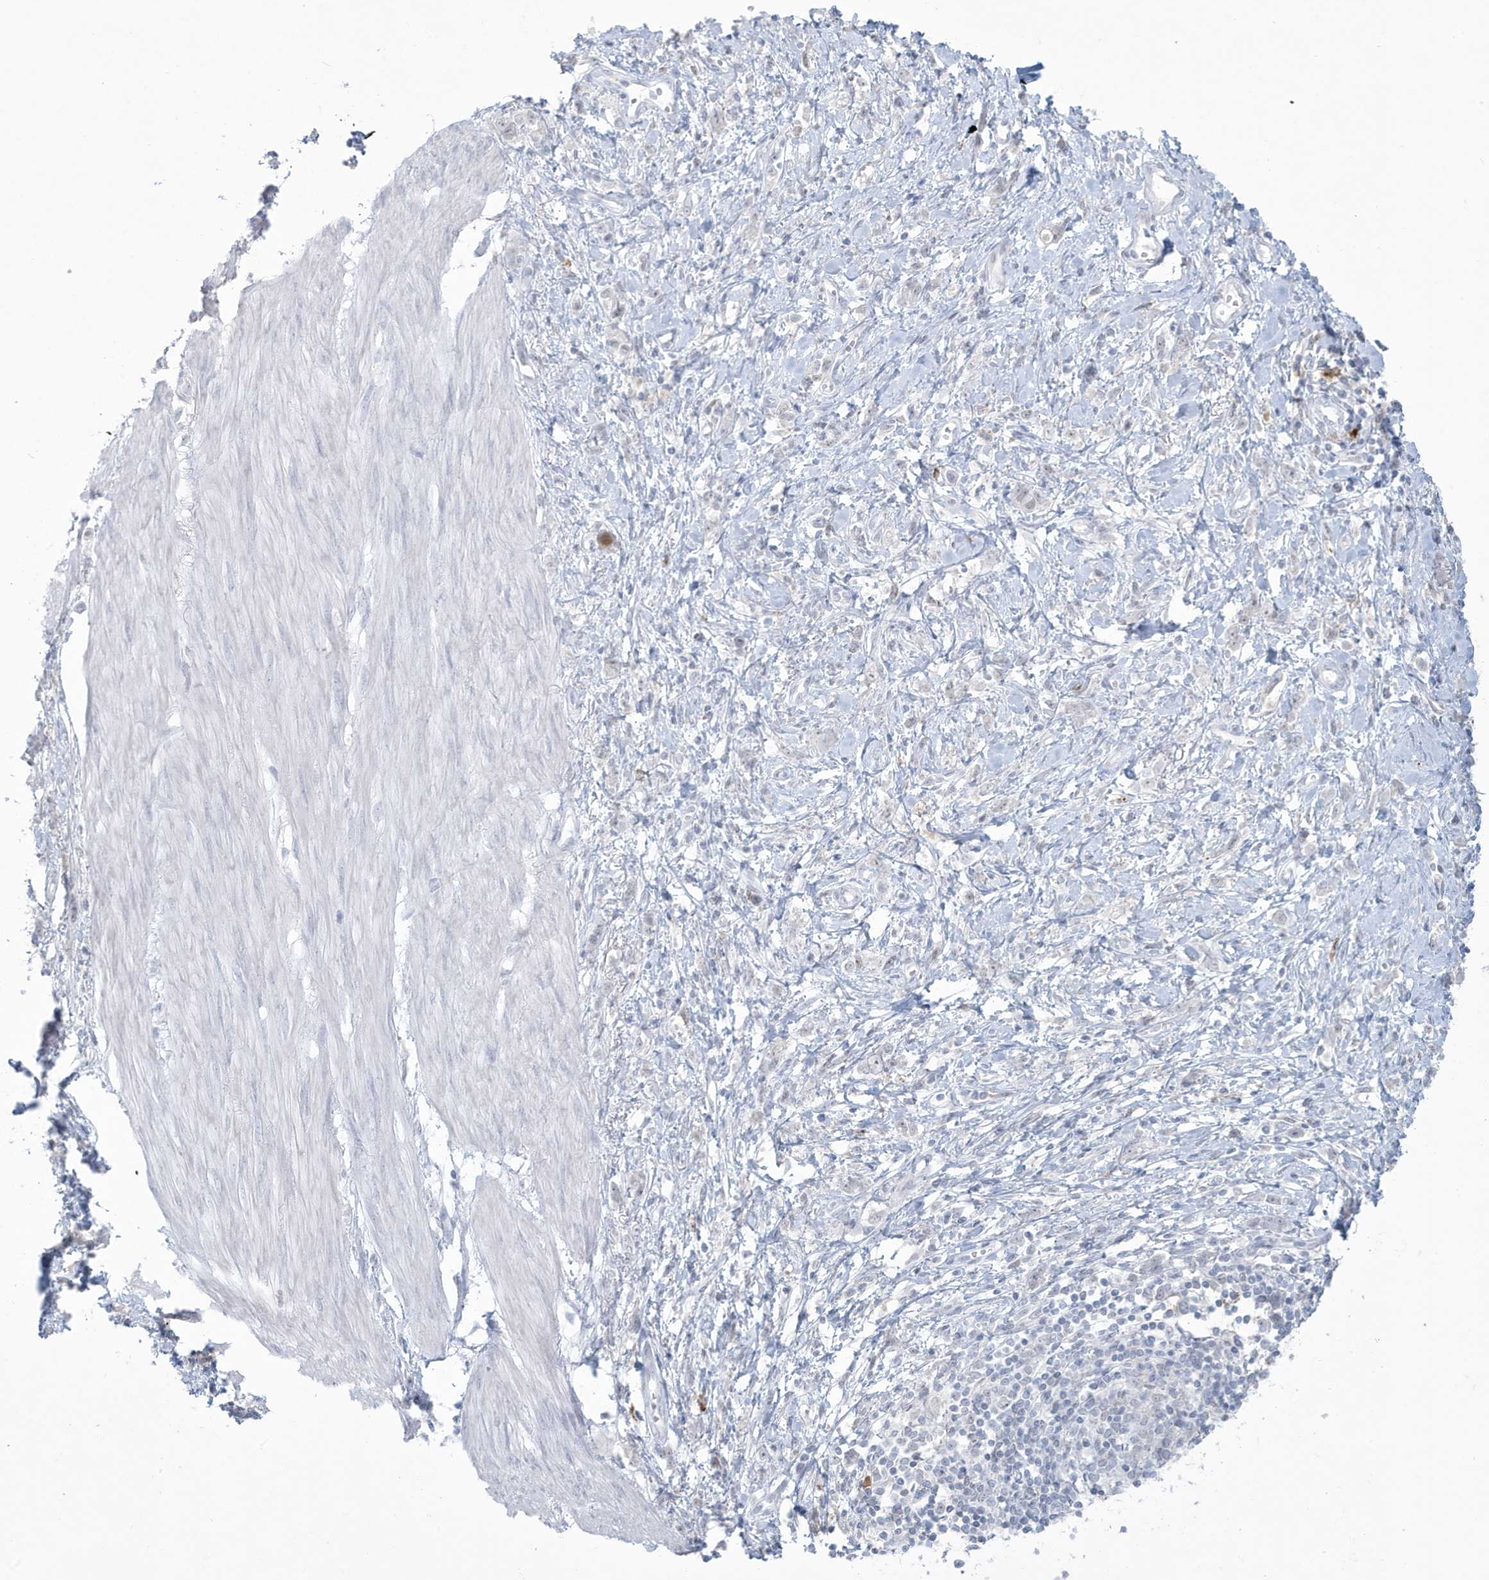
{"staining": {"intensity": "negative", "quantity": "none", "location": "none"}, "tissue": "stomach cancer", "cell_type": "Tumor cells", "image_type": "cancer", "snomed": [{"axis": "morphology", "description": "Adenocarcinoma, NOS"}, {"axis": "topography", "description": "Stomach"}], "caption": "Tumor cells show no significant staining in stomach cancer.", "gene": "HERC6", "patient": {"sex": "female", "age": 76}}